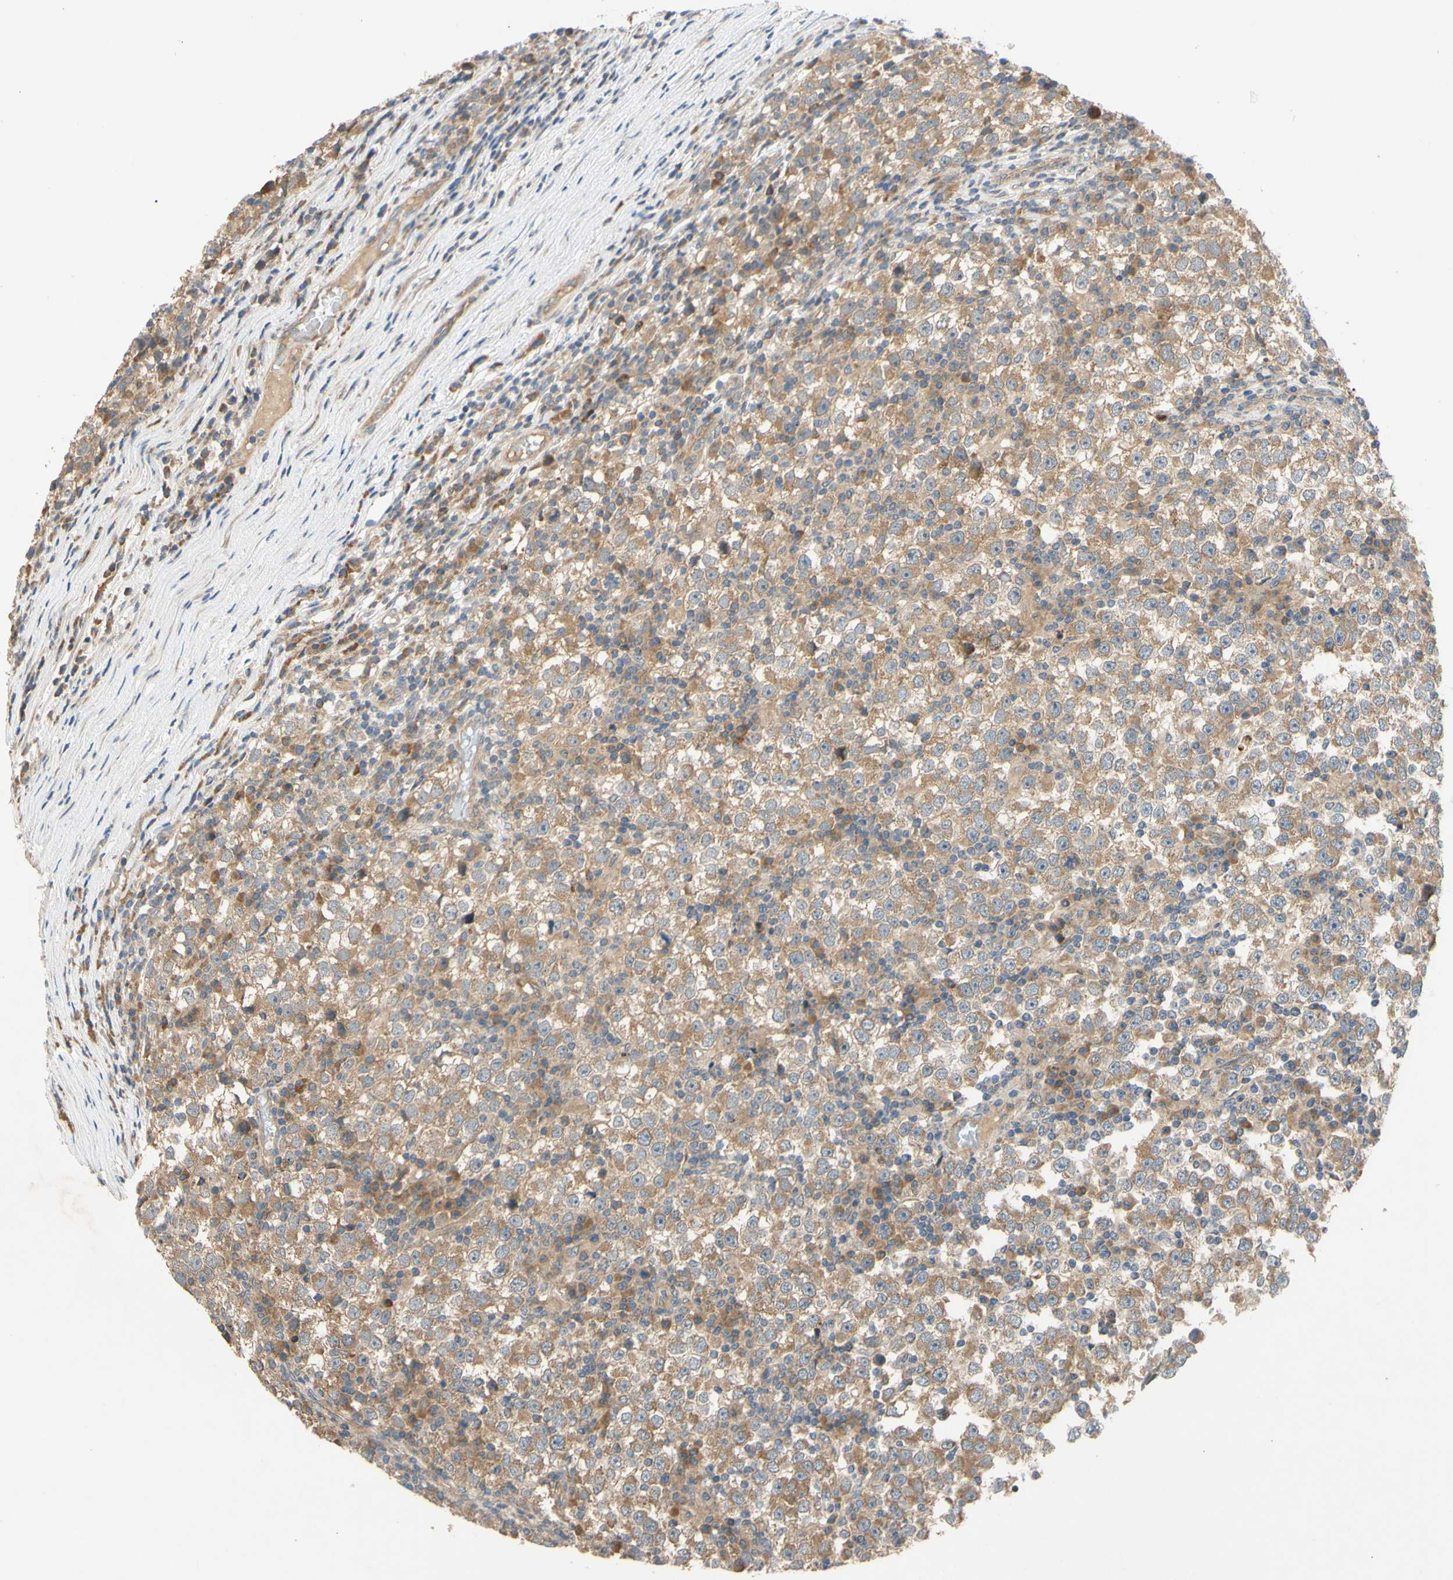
{"staining": {"intensity": "moderate", "quantity": ">75%", "location": "cytoplasmic/membranous"}, "tissue": "testis cancer", "cell_type": "Tumor cells", "image_type": "cancer", "snomed": [{"axis": "morphology", "description": "Seminoma, NOS"}, {"axis": "topography", "description": "Testis"}], "caption": "Immunohistochemical staining of human testis cancer shows medium levels of moderate cytoplasmic/membranous staining in about >75% of tumor cells.", "gene": "MBTPS2", "patient": {"sex": "male", "age": 65}}